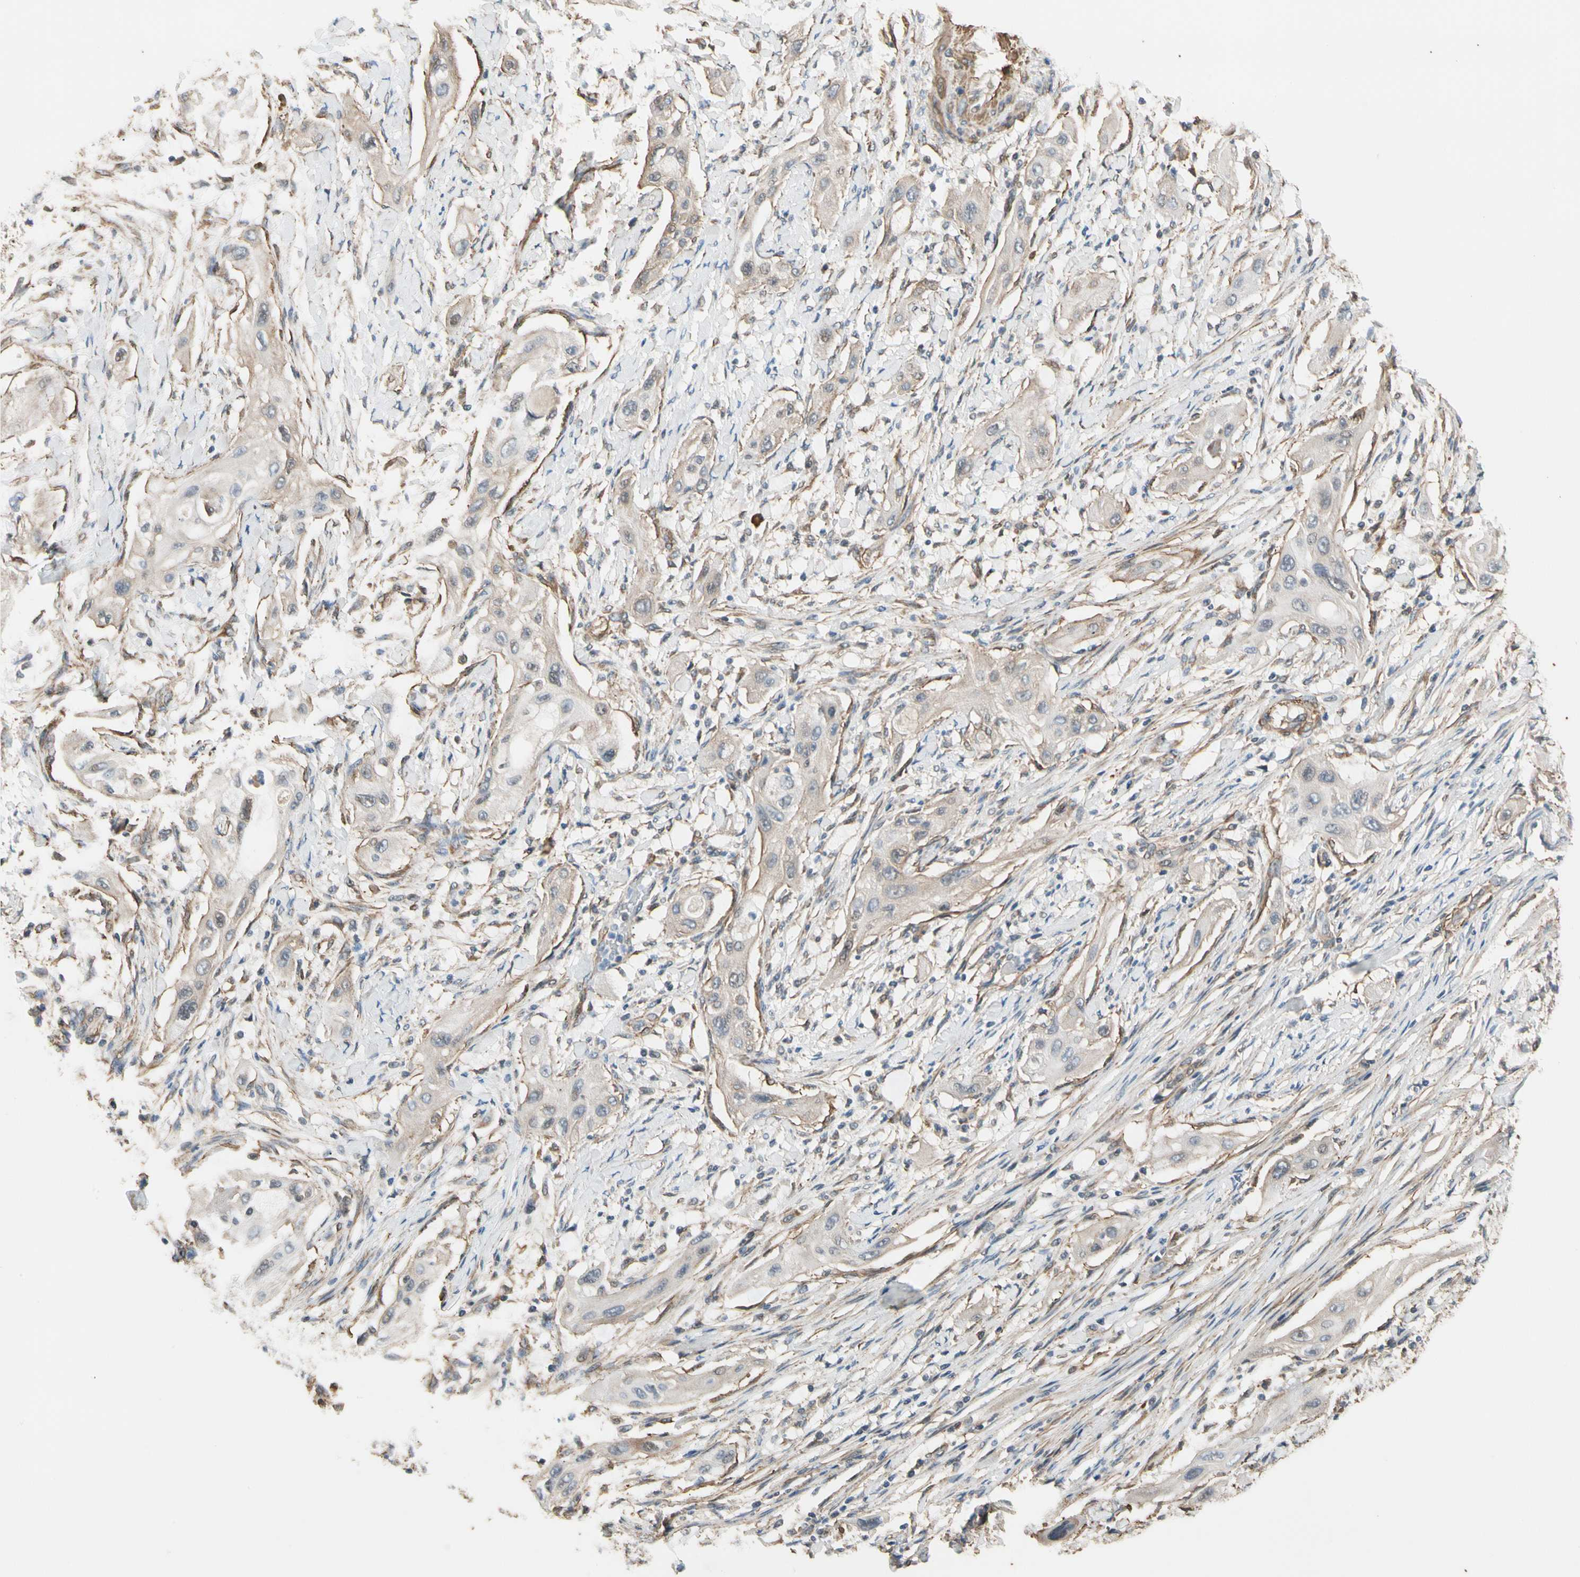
{"staining": {"intensity": "weak", "quantity": "25%-75%", "location": "cytoplasmic/membranous"}, "tissue": "lung cancer", "cell_type": "Tumor cells", "image_type": "cancer", "snomed": [{"axis": "morphology", "description": "Squamous cell carcinoma, NOS"}, {"axis": "topography", "description": "Lung"}], "caption": "Protein expression analysis of human lung squamous cell carcinoma reveals weak cytoplasmic/membranous positivity in approximately 25%-75% of tumor cells.", "gene": "LIMK2", "patient": {"sex": "female", "age": 47}}